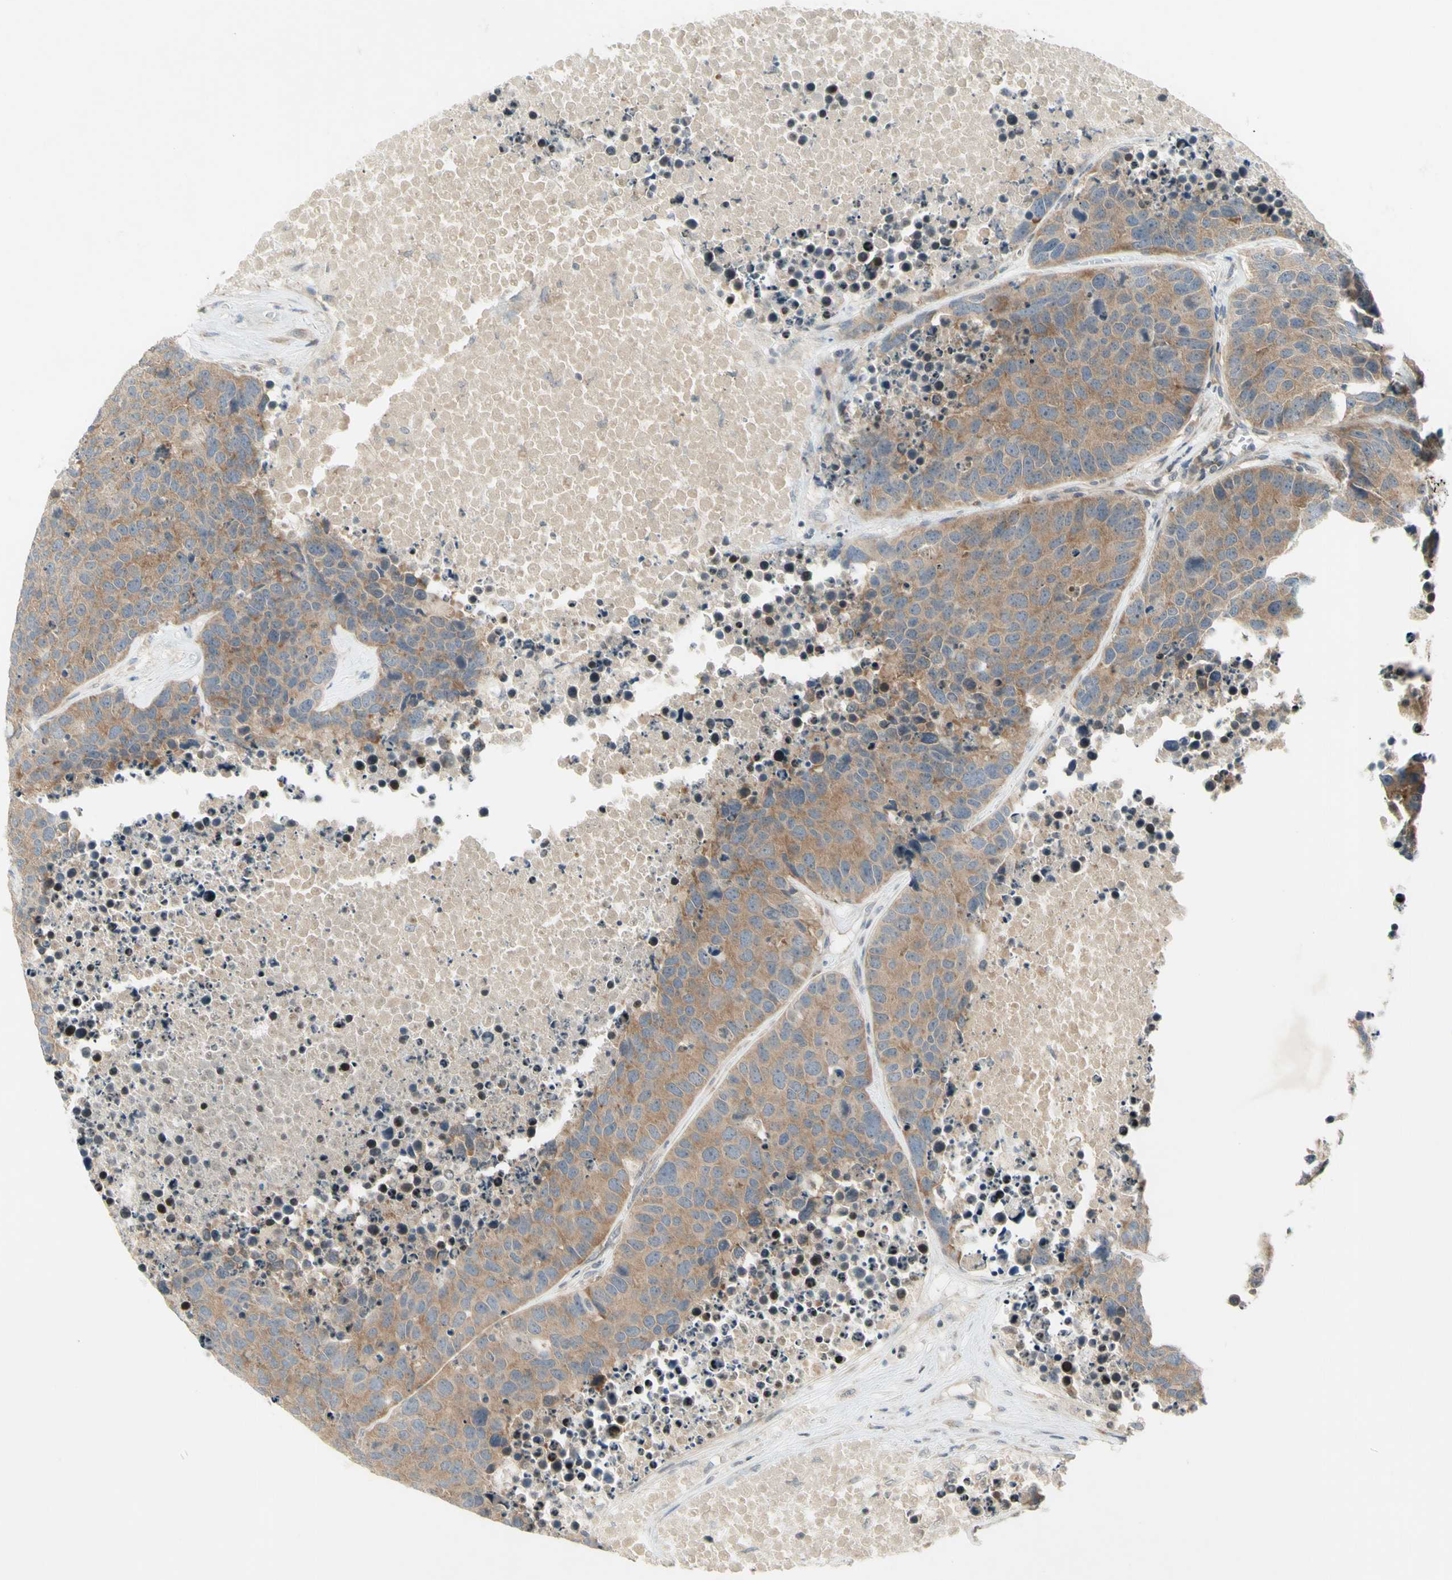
{"staining": {"intensity": "moderate", "quantity": "25%-75%", "location": "cytoplasmic/membranous"}, "tissue": "carcinoid", "cell_type": "Tumor cells", "image_type": "cancer", "snomed": [{"axis": "morphology", "description": "Carcinoid, malignant, NOS"}, {"axis": "topography", "description": "Lung"}], "caption": "Immunohistochemistry (IHC) staining of malignant carcinoid, which reveals medium levels of moderate cytoplasmic/membranous positivity in approximately 25%-75% of tumor cells indicating moderate cytoplasmic/membranous protein expression. The staining was performed using DAB (3,3'-diaminobenzidine) (brown) for protein detection and nuclei were counterstained in hematoxylin (blue).", "gene": "ETF1", "patient": {"sex": "male", "age": 60}}